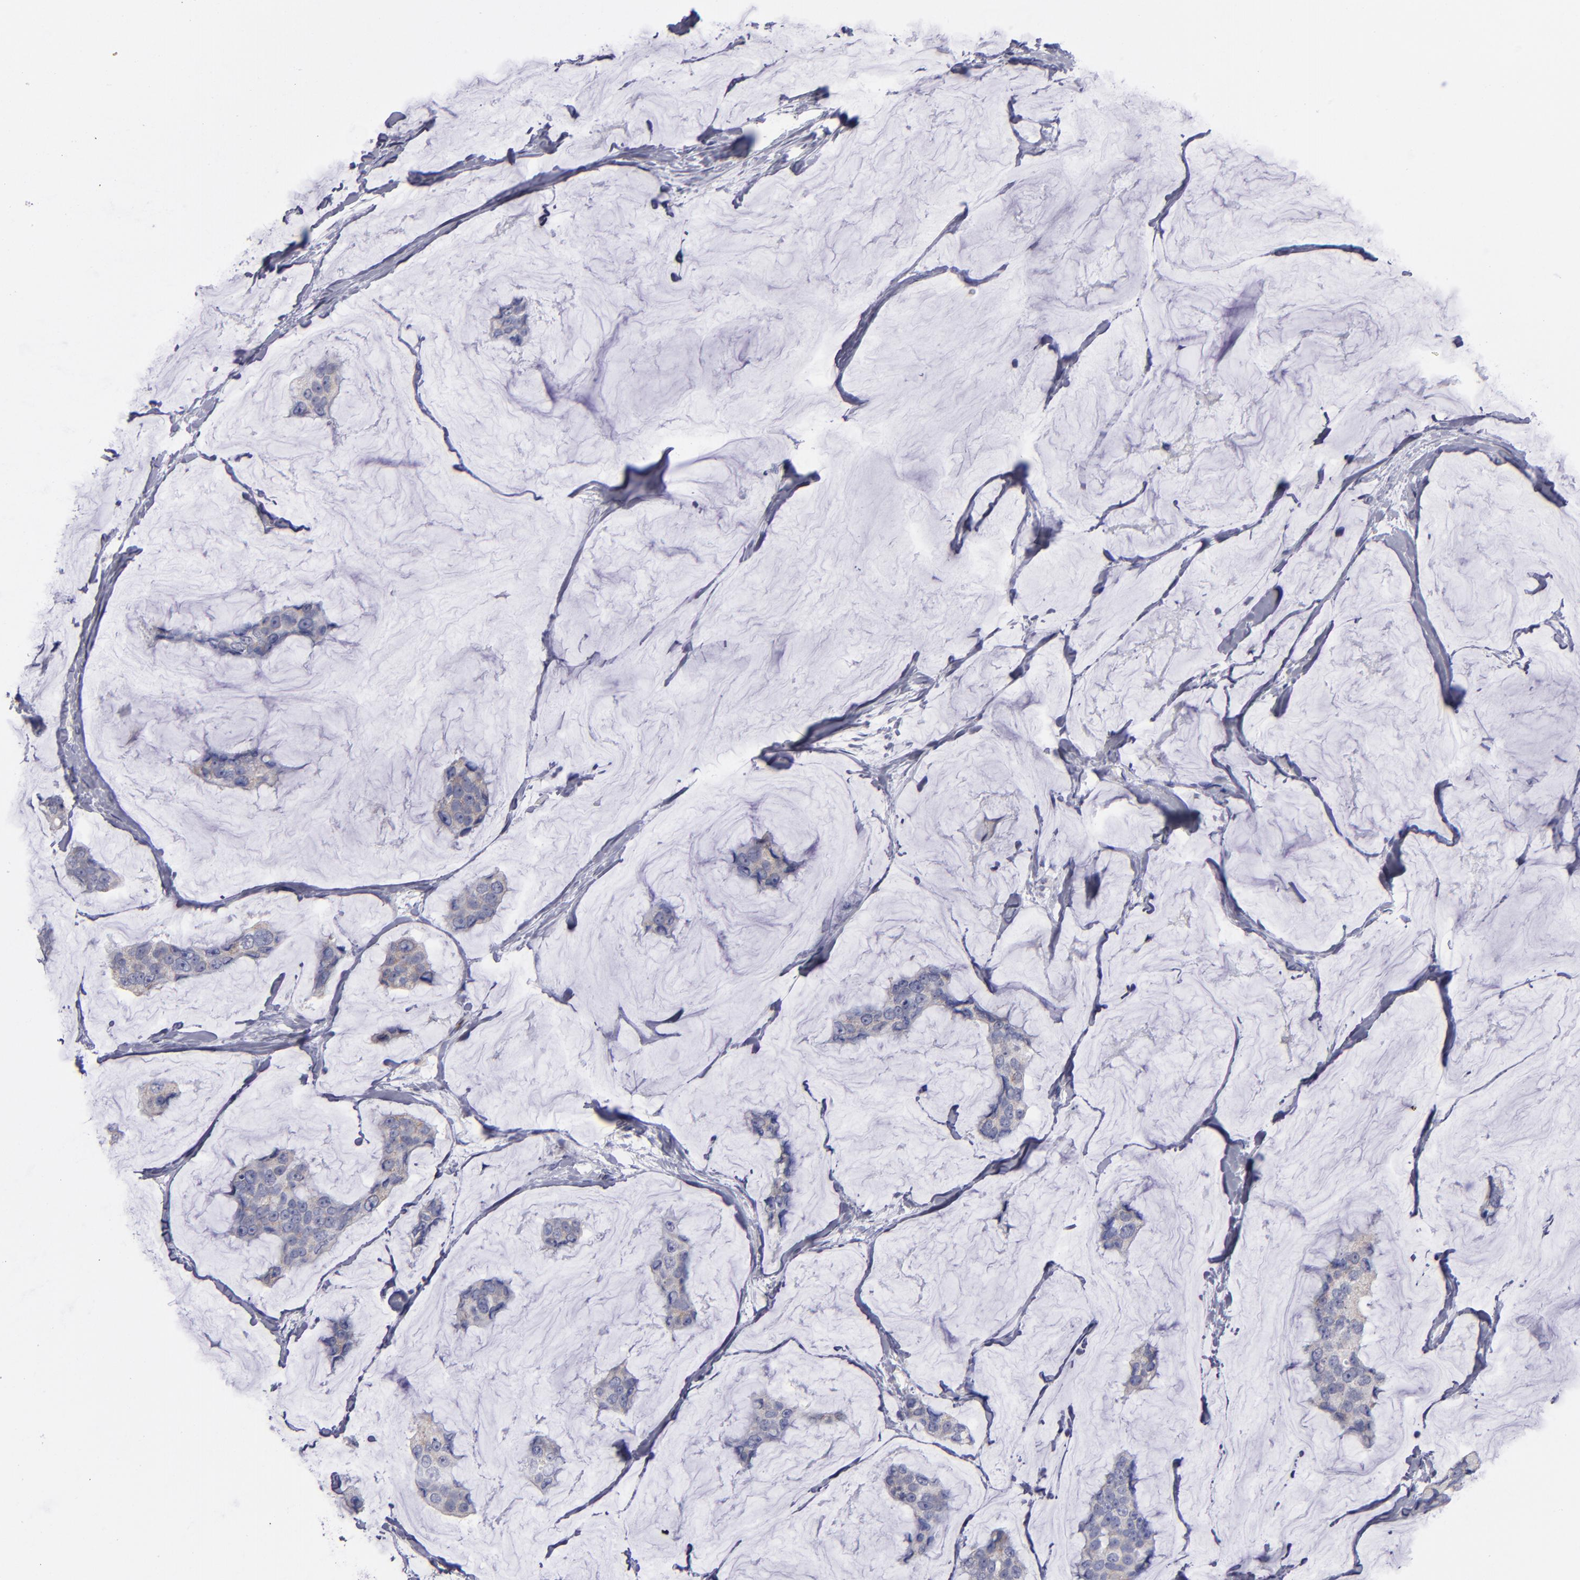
{"staining": {"intensity": "weak", "quantity": ">75%", "location": "cytoplasmic/membranous"}, "tissue": "breast cancer", "cell_type": "Tumor cells", "image_type": "cancer", "snomed": [{"axis": "morphology", "description": "Normal tissue, NOS"}, {"axis": "morphology", "description": "Duct carcinoma"}, {"axis": "topography", "description": "Breast"}], "caption": "Immunohistochemistry (IHC) photomicrograph of neoplastic tissue: breast intraductal carcinoma stained using immunohistochemistry (IHC) shows low levels of weak protein expression localized specifically in the cytoplasmic/membranous of tumor cells, appearing as a cytoplasmic/membranous brown color.", "gene": "FGR", "patient": {"sex": "female", "age": 50}}